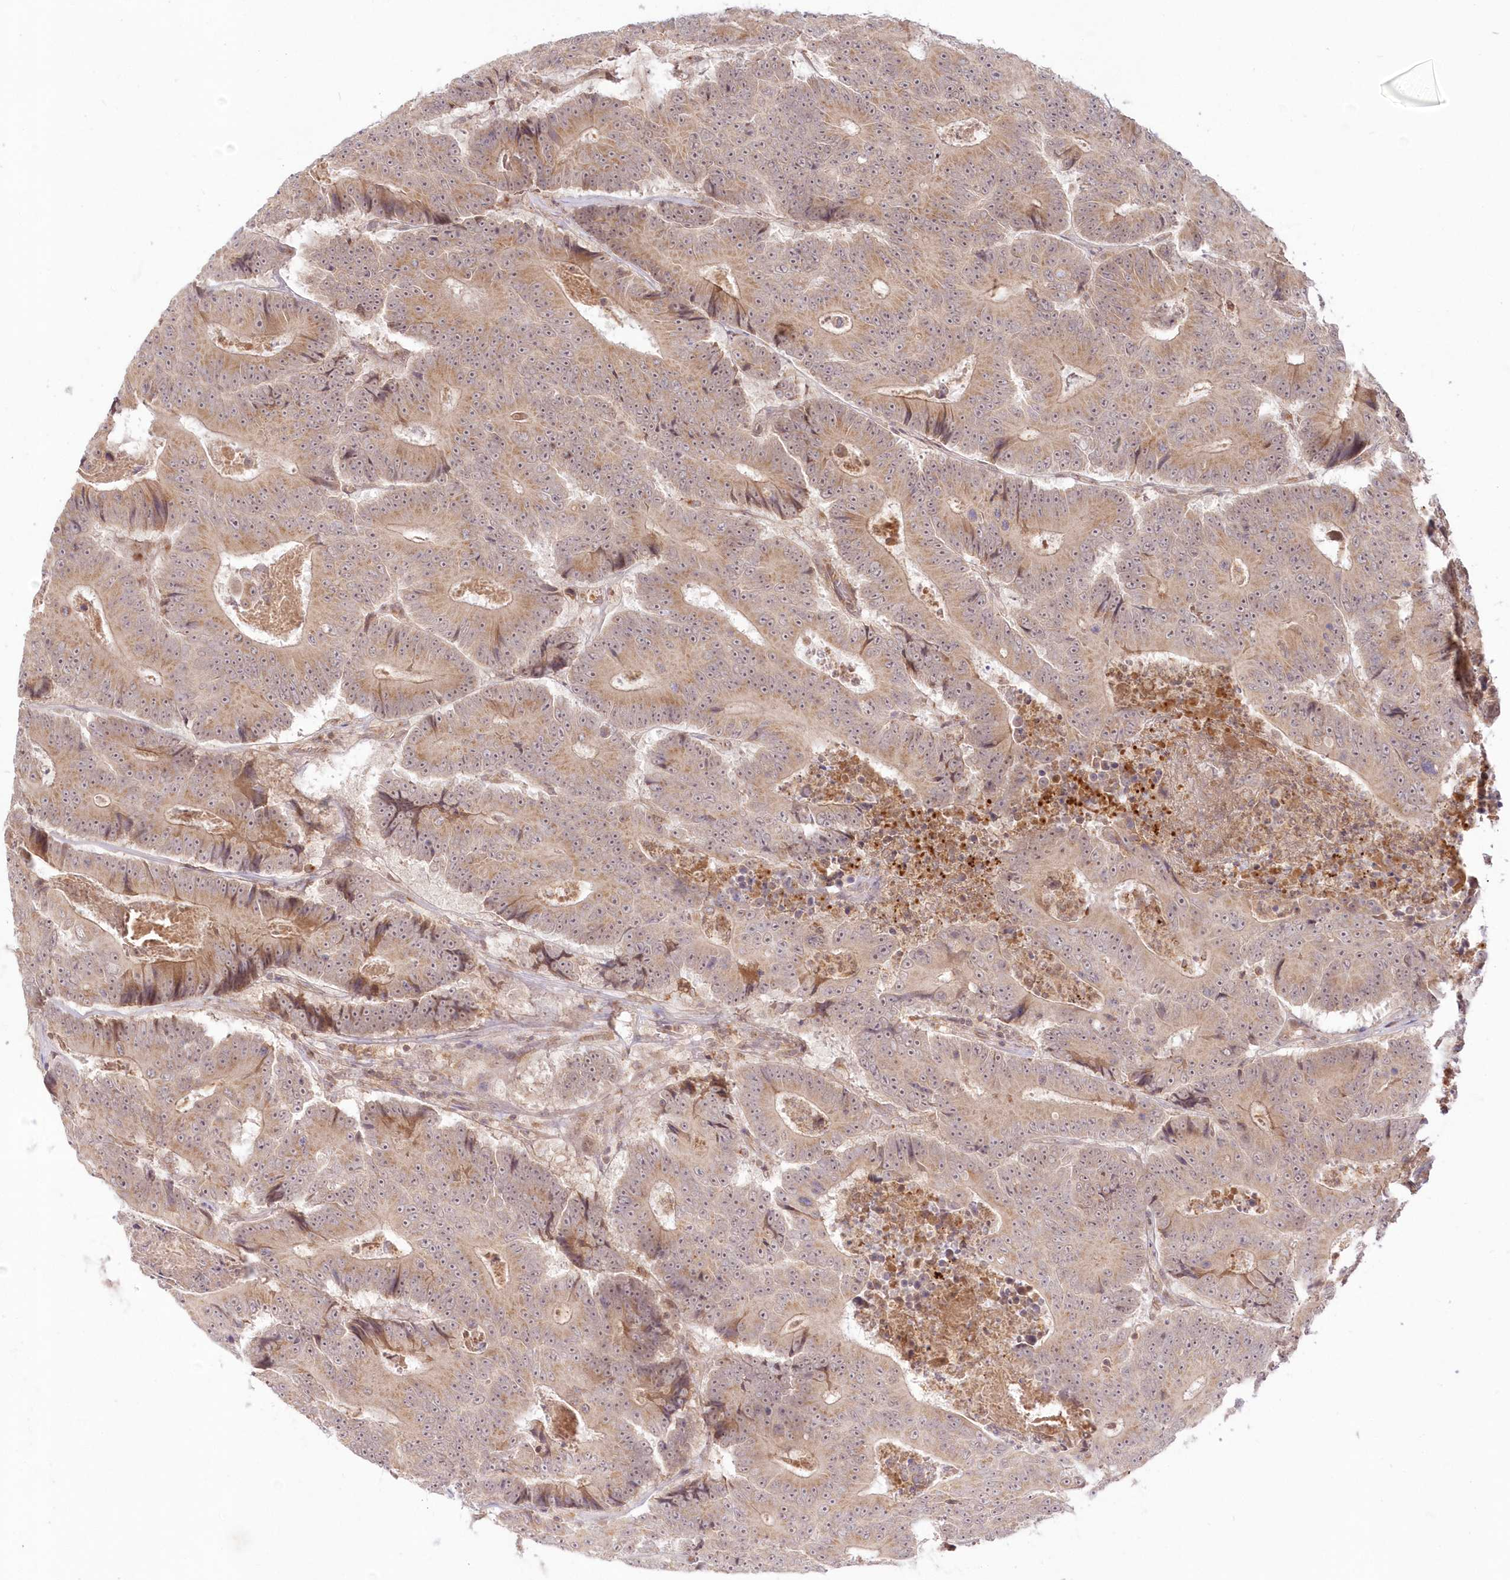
{"staining": {"intensity": "moderate", "quantity": ">75%", "location": "cytoplasmic/membranous"}, "tissue": "colorectal cancer", "cell_type": "Tumor cells", "image_type": "cancer", "snomed": [{"axis": "morphology", "description": "Adenocarcinoma, NOS"}, {"axis": "topography", "description": "Colon"}], "caption": "Tumor cells show medium levels of moderate cytoplasmic/membranous expression in about >75% of cells in adenocarcinoma (colorectal).", "gene": "MTMR3", "patient": {"sex": "male", "age": 83}}